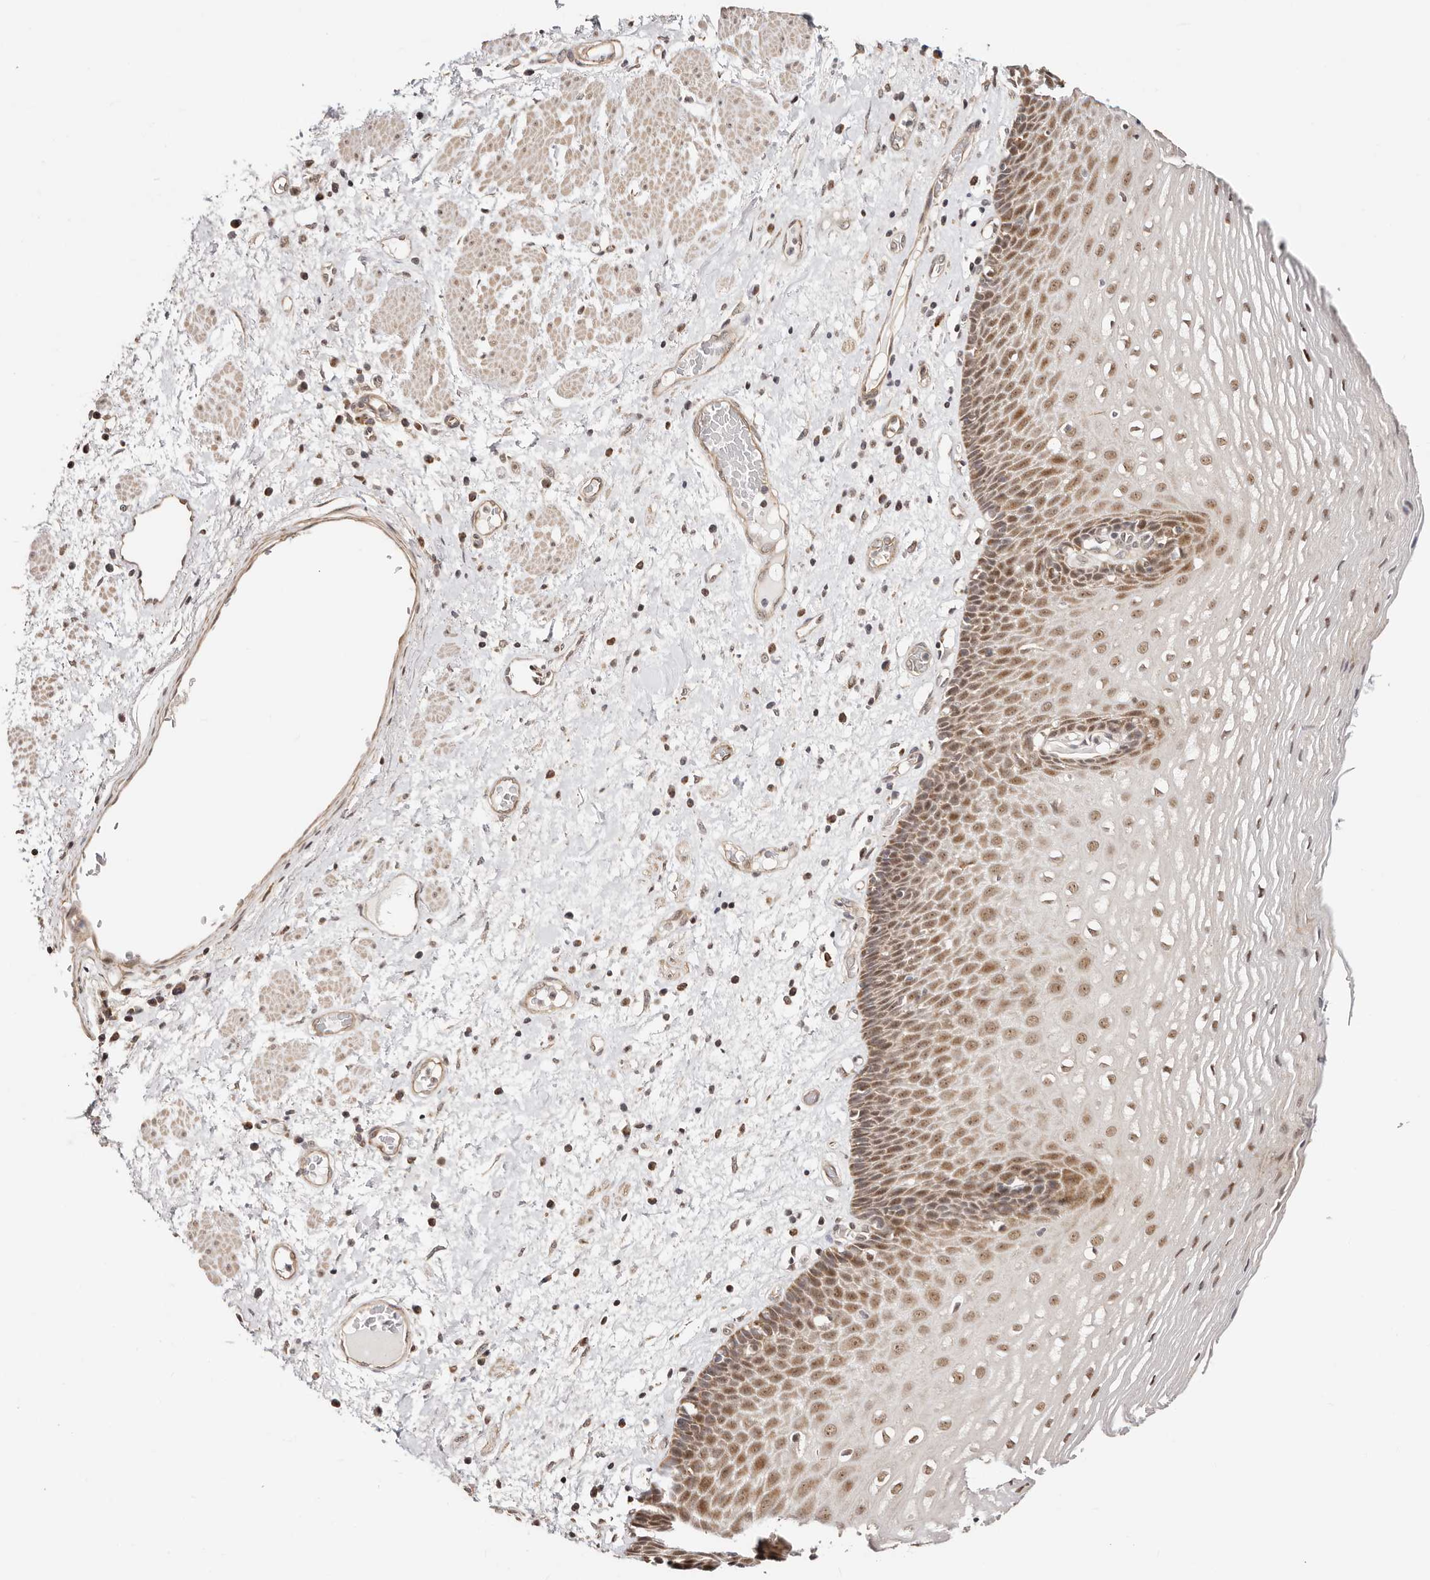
{"staining": {"intensity": "moderate", "quantity": ">75%", "location": "nuclear"}, "tissue": "esophagus", "cell_type": "Squamous epithelial cells", "image_type": "normal", "snomed": [{"axis": "morphology", "description": "Normal tissue, NOS"}, {"axis": "morphology", "description": "Adenocarcinoma, NOS"}, {"axis": "topography", "description": "Esophagus"}], "caption": "Benign esophagus exhibits moderate nuclear positivity in approximately >75% of squamous epithelial cells, visualized by immunohistochemistry.", "gene": "CTNNBL1", "patient": {"sex": "male", "age": 62}}